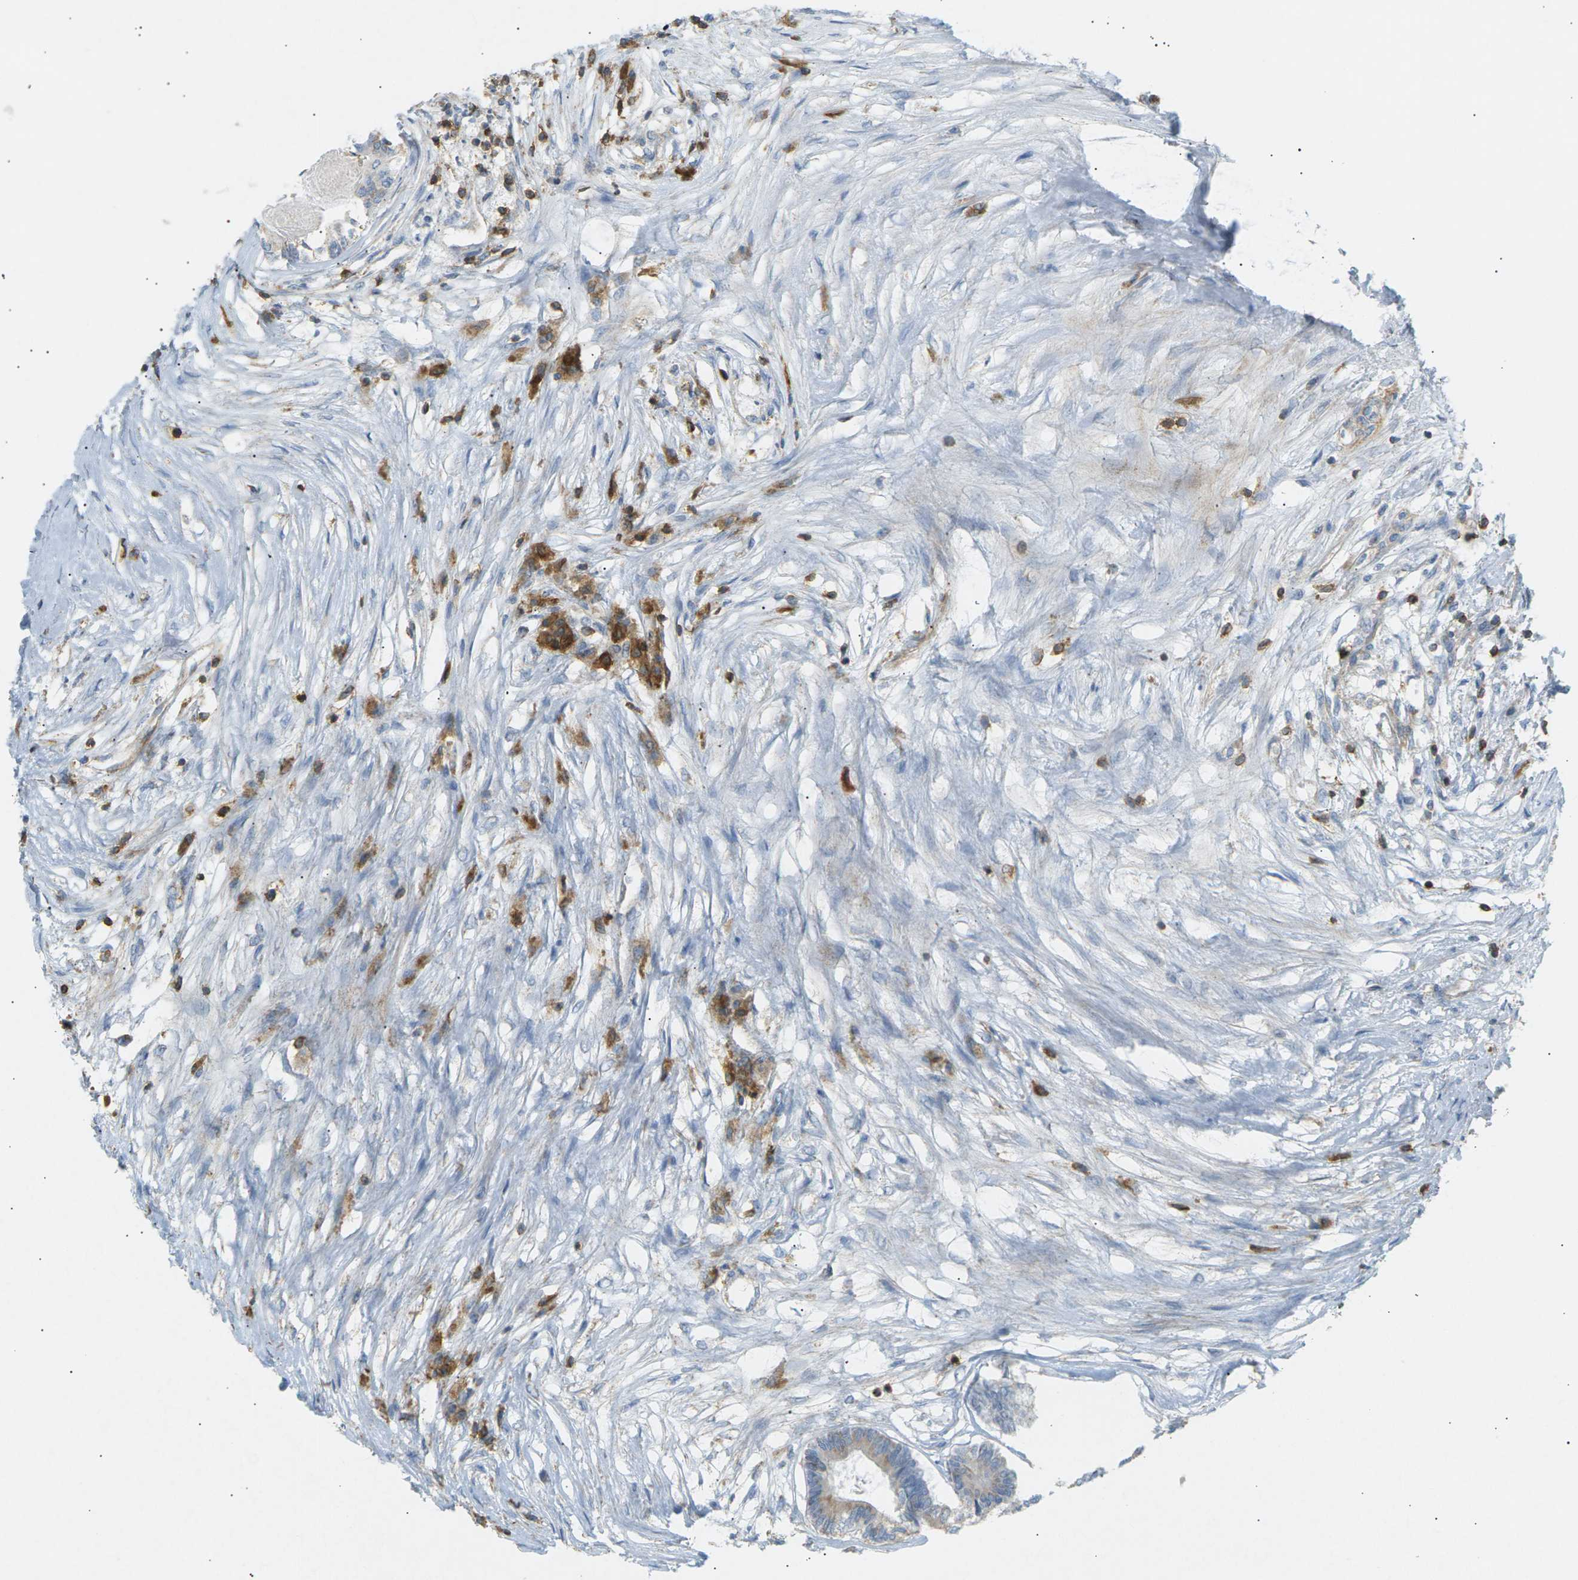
{"staining": {"intensity": "weak", "quantity": "<25%", "location": "cytoplasmic/membranous"}, "tissue": "colorectal cancer", "cell_type": "Tumor cells", "image_type": "cancer", "snomed": [{"axis": "morphology", "description": "Adenocarcinoma, NOS"}, {"axis": "topography", "description": "Rectum"}], "caption": "This is a image of IHC staining of colorectal cancer, which shows no staining in tumor cells. The staining was performed using DAB (3,3'-diaminobenzidine) to visualize the protein expression in brown, while the nuclei were stained in blue with hematoxylin (Magnification: 20x).", "gene": "LIME1", "patient": {"sex": "male", "age": 63}}